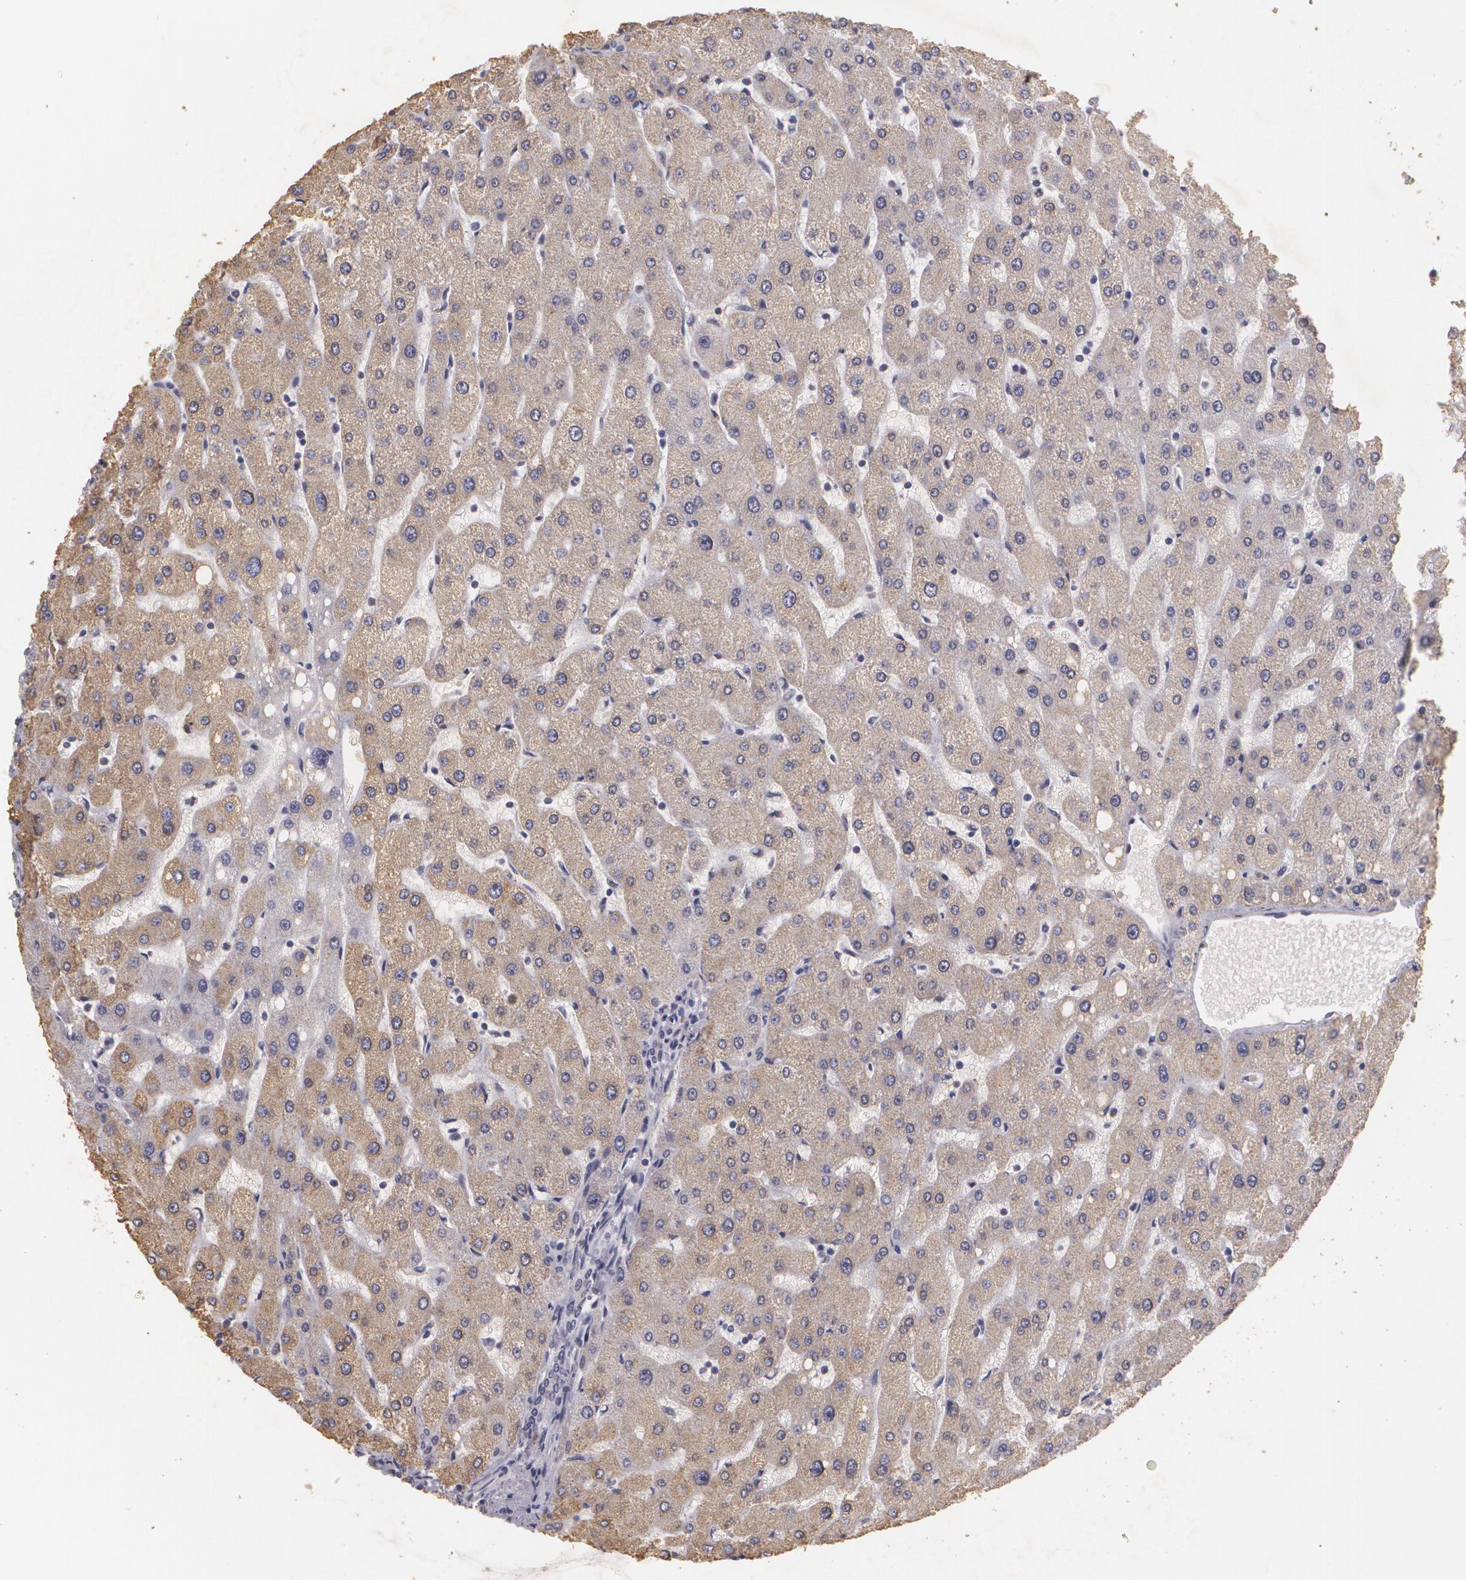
{"staining": {"intensity": "weak", "quantity": ">75%", "location": "cytoplasmic/membranous"}, "tissue": "liver", "cell_type": "Cholangiocytes", "image_type": "normal", "snomed": [{"axis": "morphology", "description": "Normal tissue, NOS"}, {"axis": "topography", "description": "Liver"}], "caption": "Cholangiocytes display weak cytoplasmic/membranous expression in approximately >75% of cells in benign liver.", "gene": "KCNA4", "patient": {"sex": "male", "age": 67}}